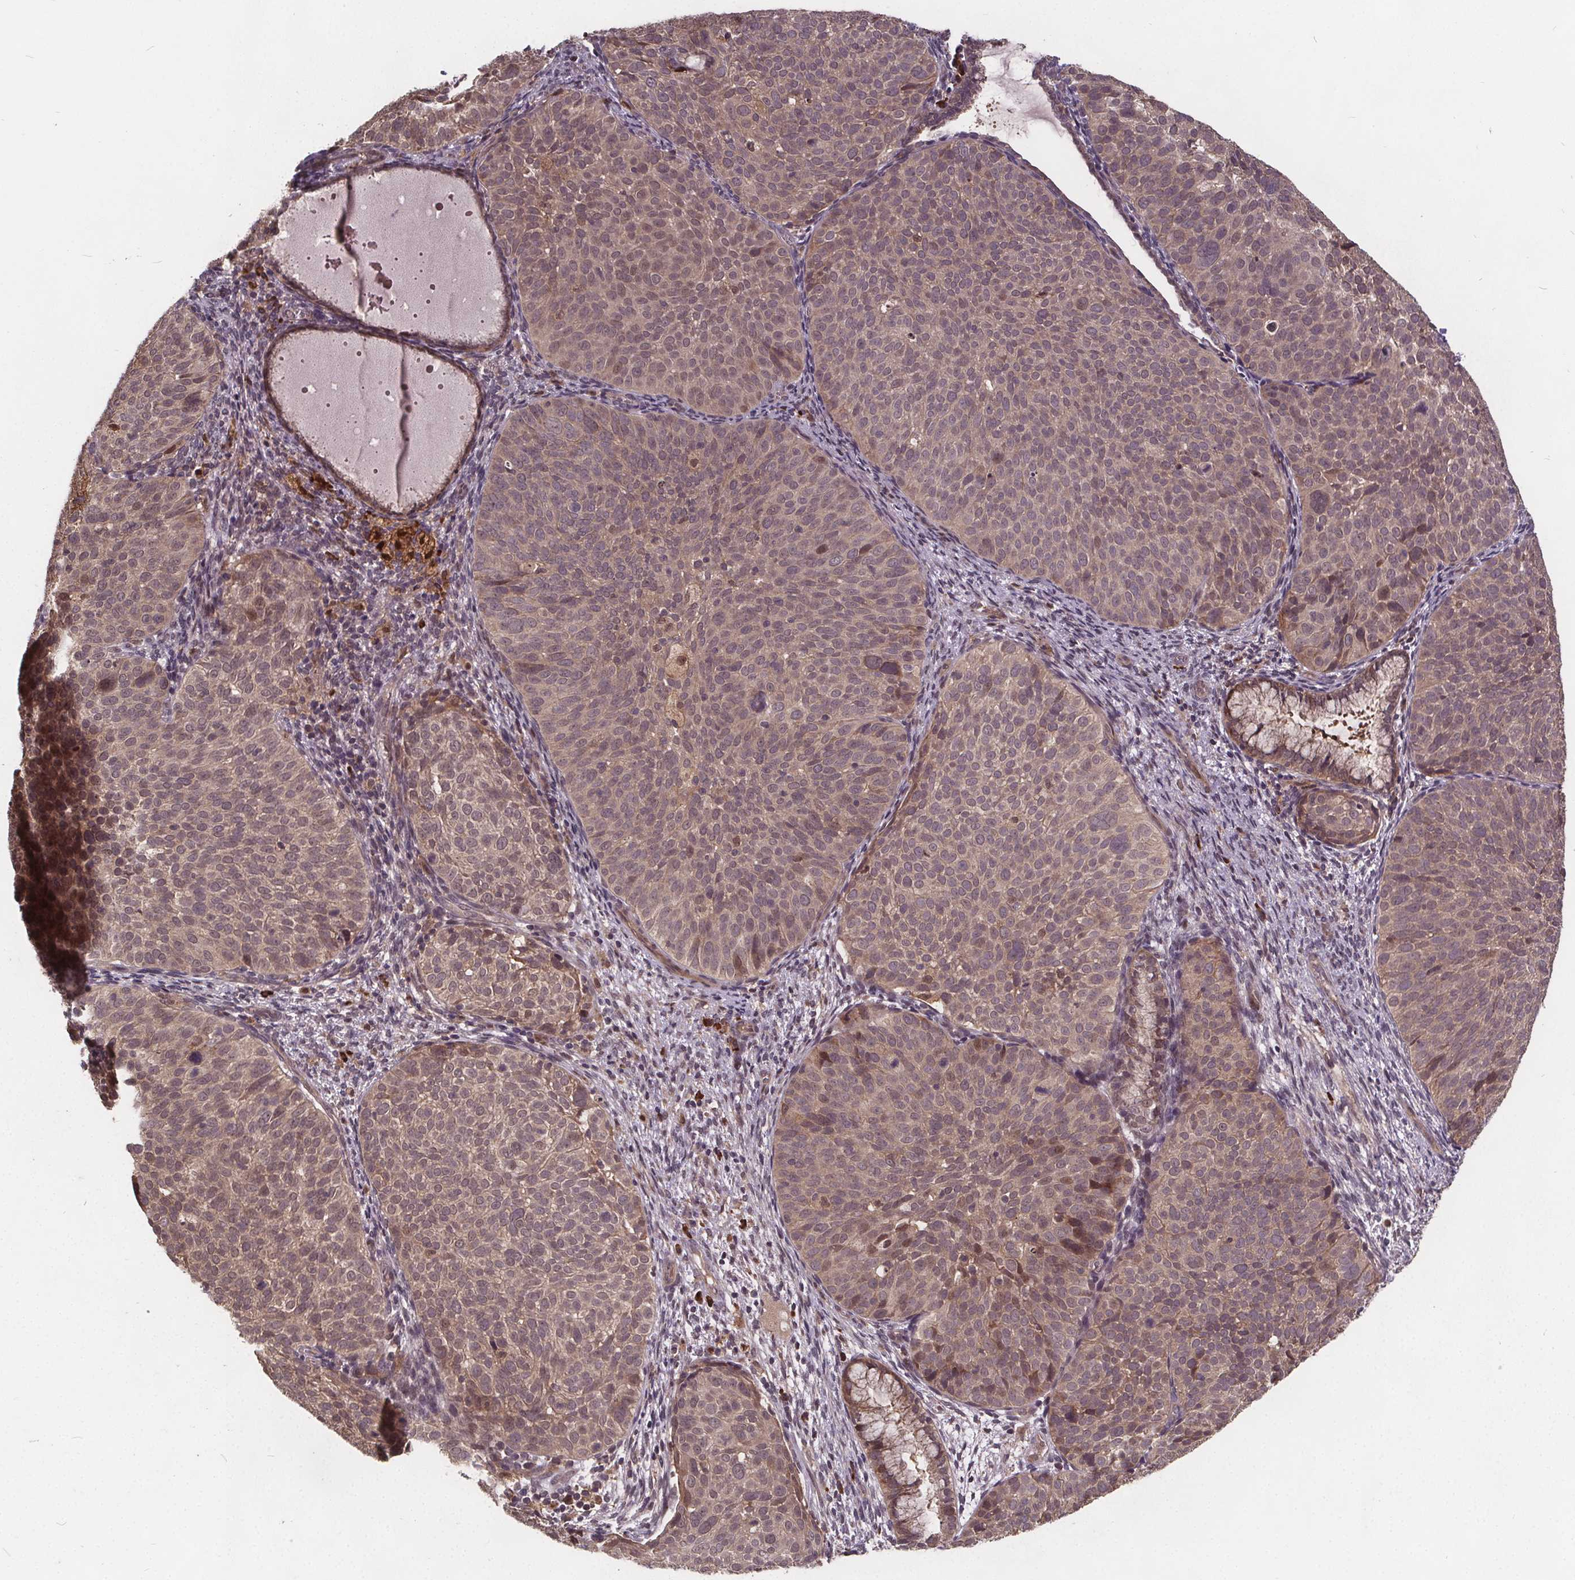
{"staining": {"intensity": "negative", "quantity": "none", "location": "none"}, "tissue": "cervical cancer", "cell_type": "Tumor cells", "image_type": "cancer", "snomed": [{"axis": "morphology", "description": "Squamous cell carcinoma, NOS"}, {"axis": "topography", "description": "Cervix"}], "caption": "IHC of cervical squamous cell carcinoma shows no staining in tumor cells.", "gene": "USP9X", "patient": {"sex": "female", "age": 39}}